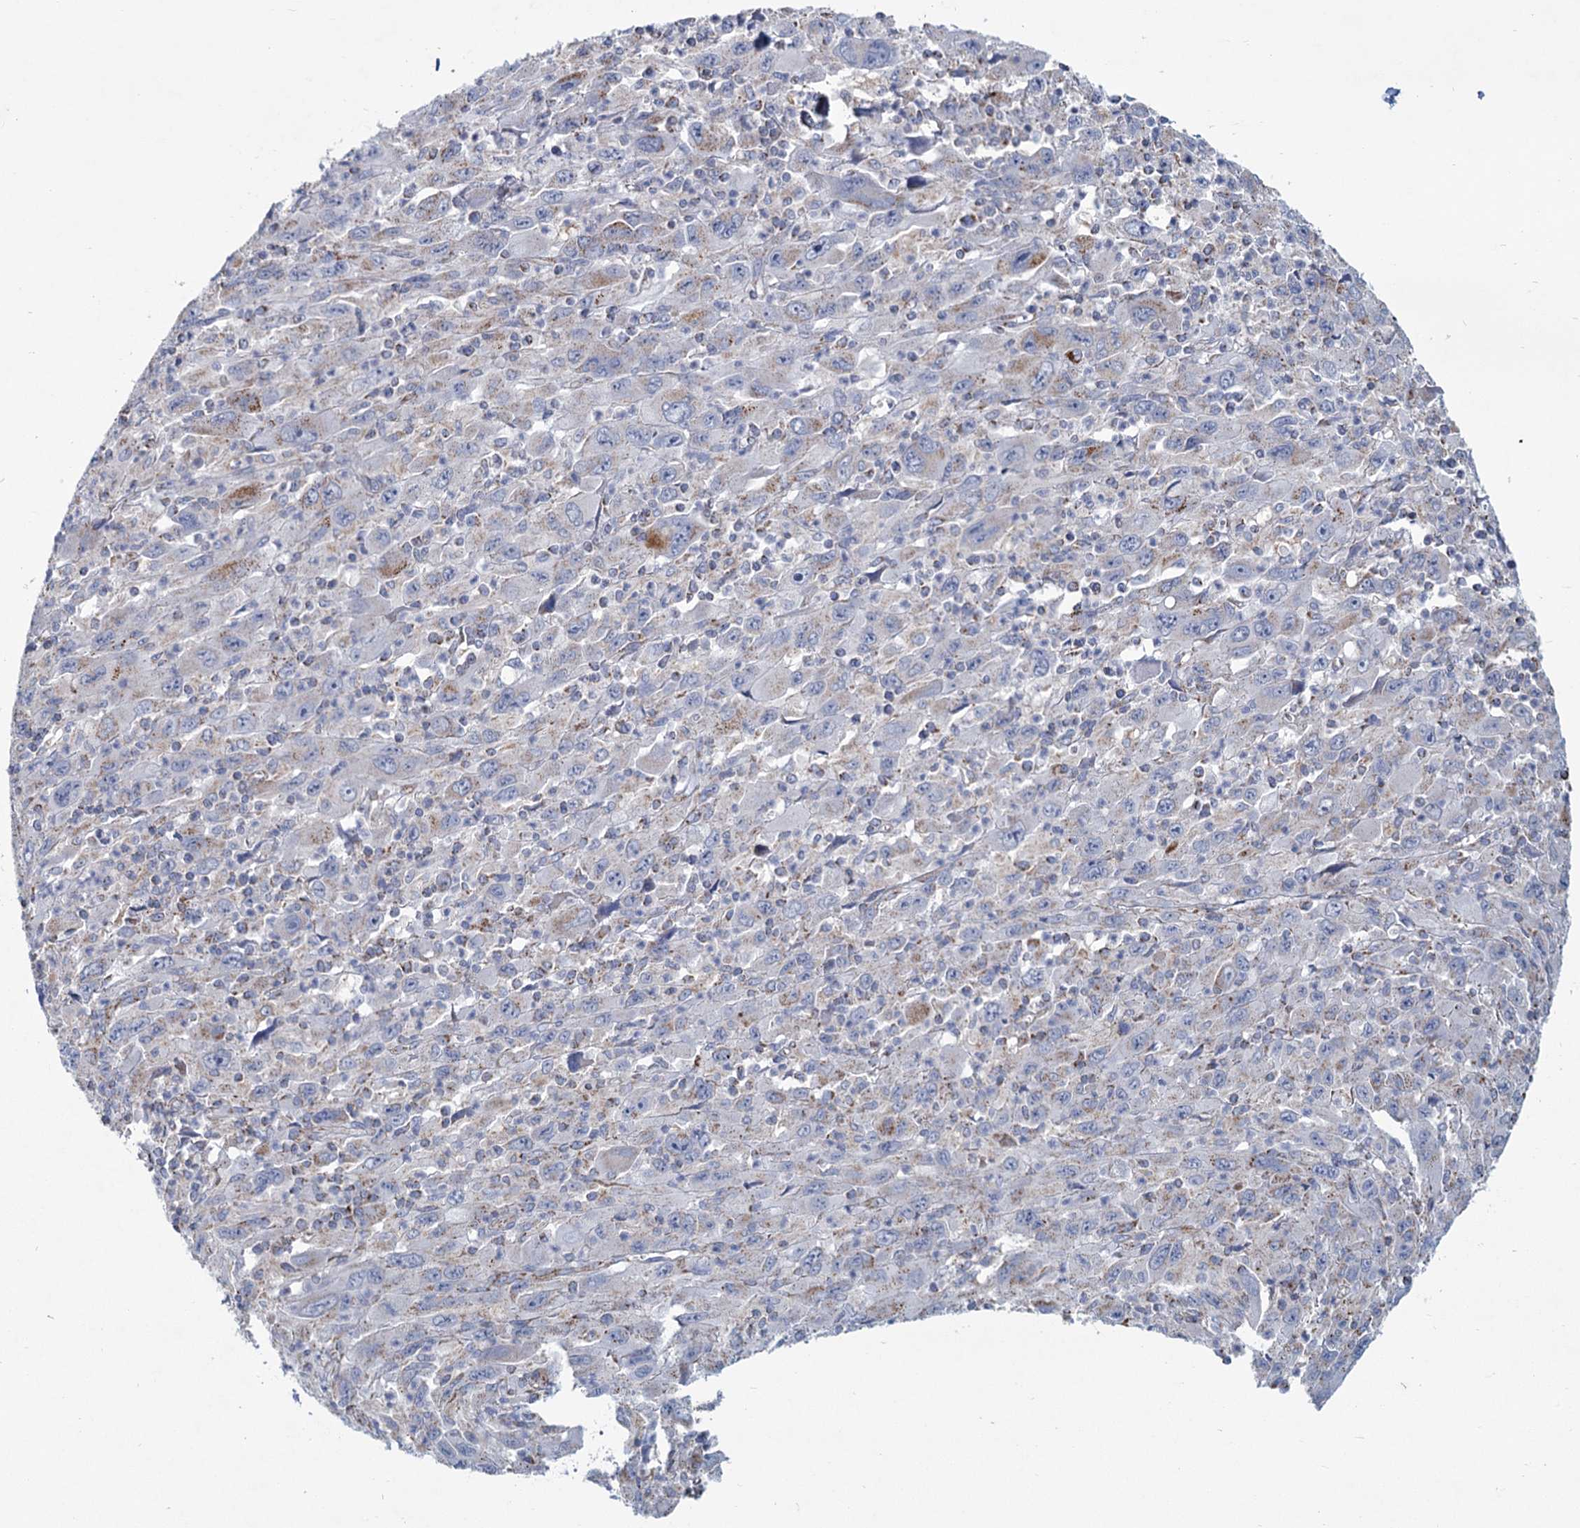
{"staining": {"intensity": "moderate", "quantity": "<25%", "location": "cytoplasmic/membranous"}, "tissue": "melanoma", "cell_type": "Tumor cells", "image_type": "cancer", "snomed": [{"axis": "morphology", "description": "Malignant melanoma, Metastatic site"}, {"axis": "topography", "description": "Skin"}], "caption": "Moderate cytoplasmic/membranous protein staining is present in about <25% of tumor cells in melanoma.", "gene": "NDUFC2", "patient": {"sex": "female", "age": 56}}